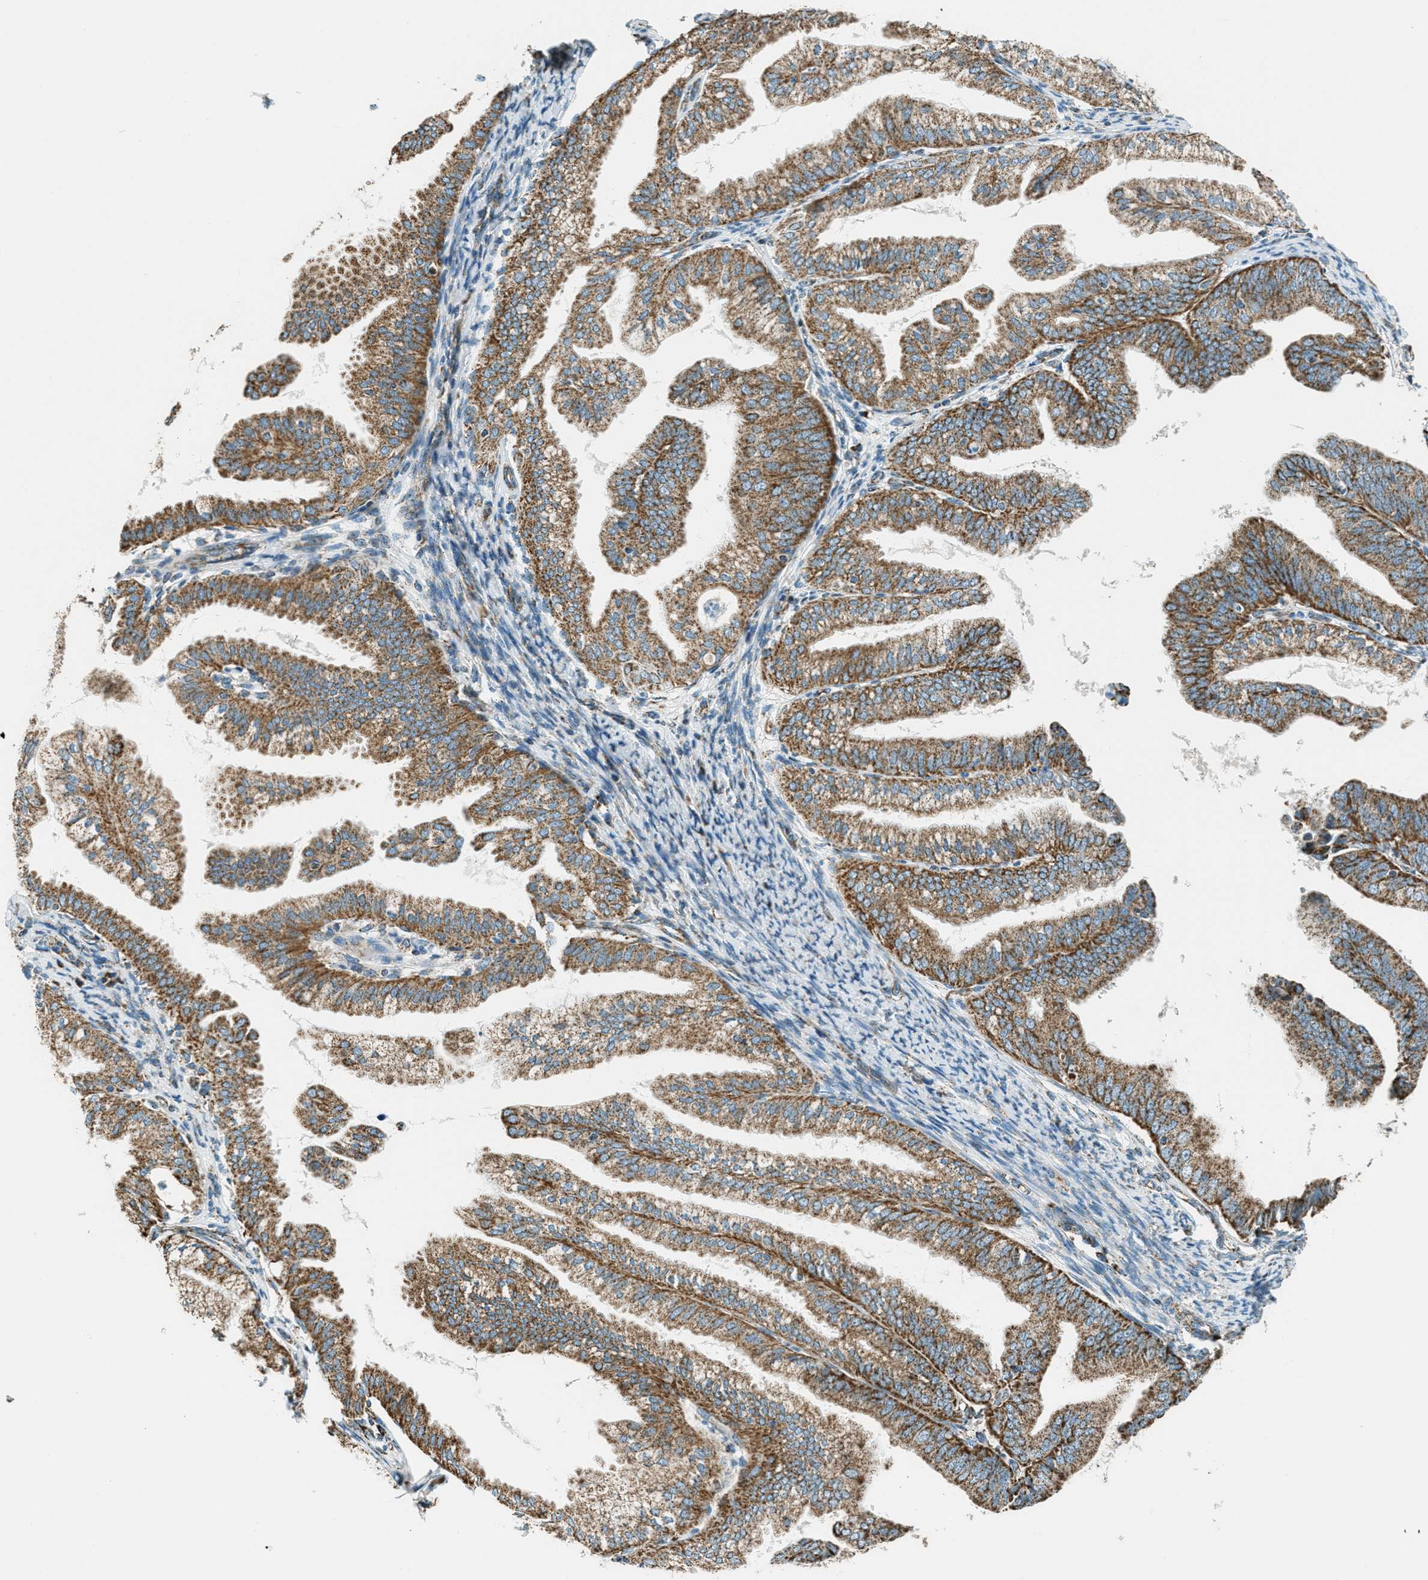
{"staining": {"intensity": "moderate", "quantity": ">75%", "location": "cytoplasmic/membranous"}, "tissue": "endometrial cancer", "cell_type": "Tumor cells", "image_type": "cancer", "snomed": [{"axis": "morphology", "description": "Adenocarcinoma, NOS"}, {"axis": "topography", "description": "Endometrium"}], "caption": "Protein expression analysis of endometrial cancer (adenocarcinoma) exhibits moderate cytoplasmic/membranous staining in approximately >75% of tumor cells. Ihc stains the protein of interest in brown and the nuclei are stained blue.", "gene": "CHST15", "patient": {"sex": "female", "age": 63}}